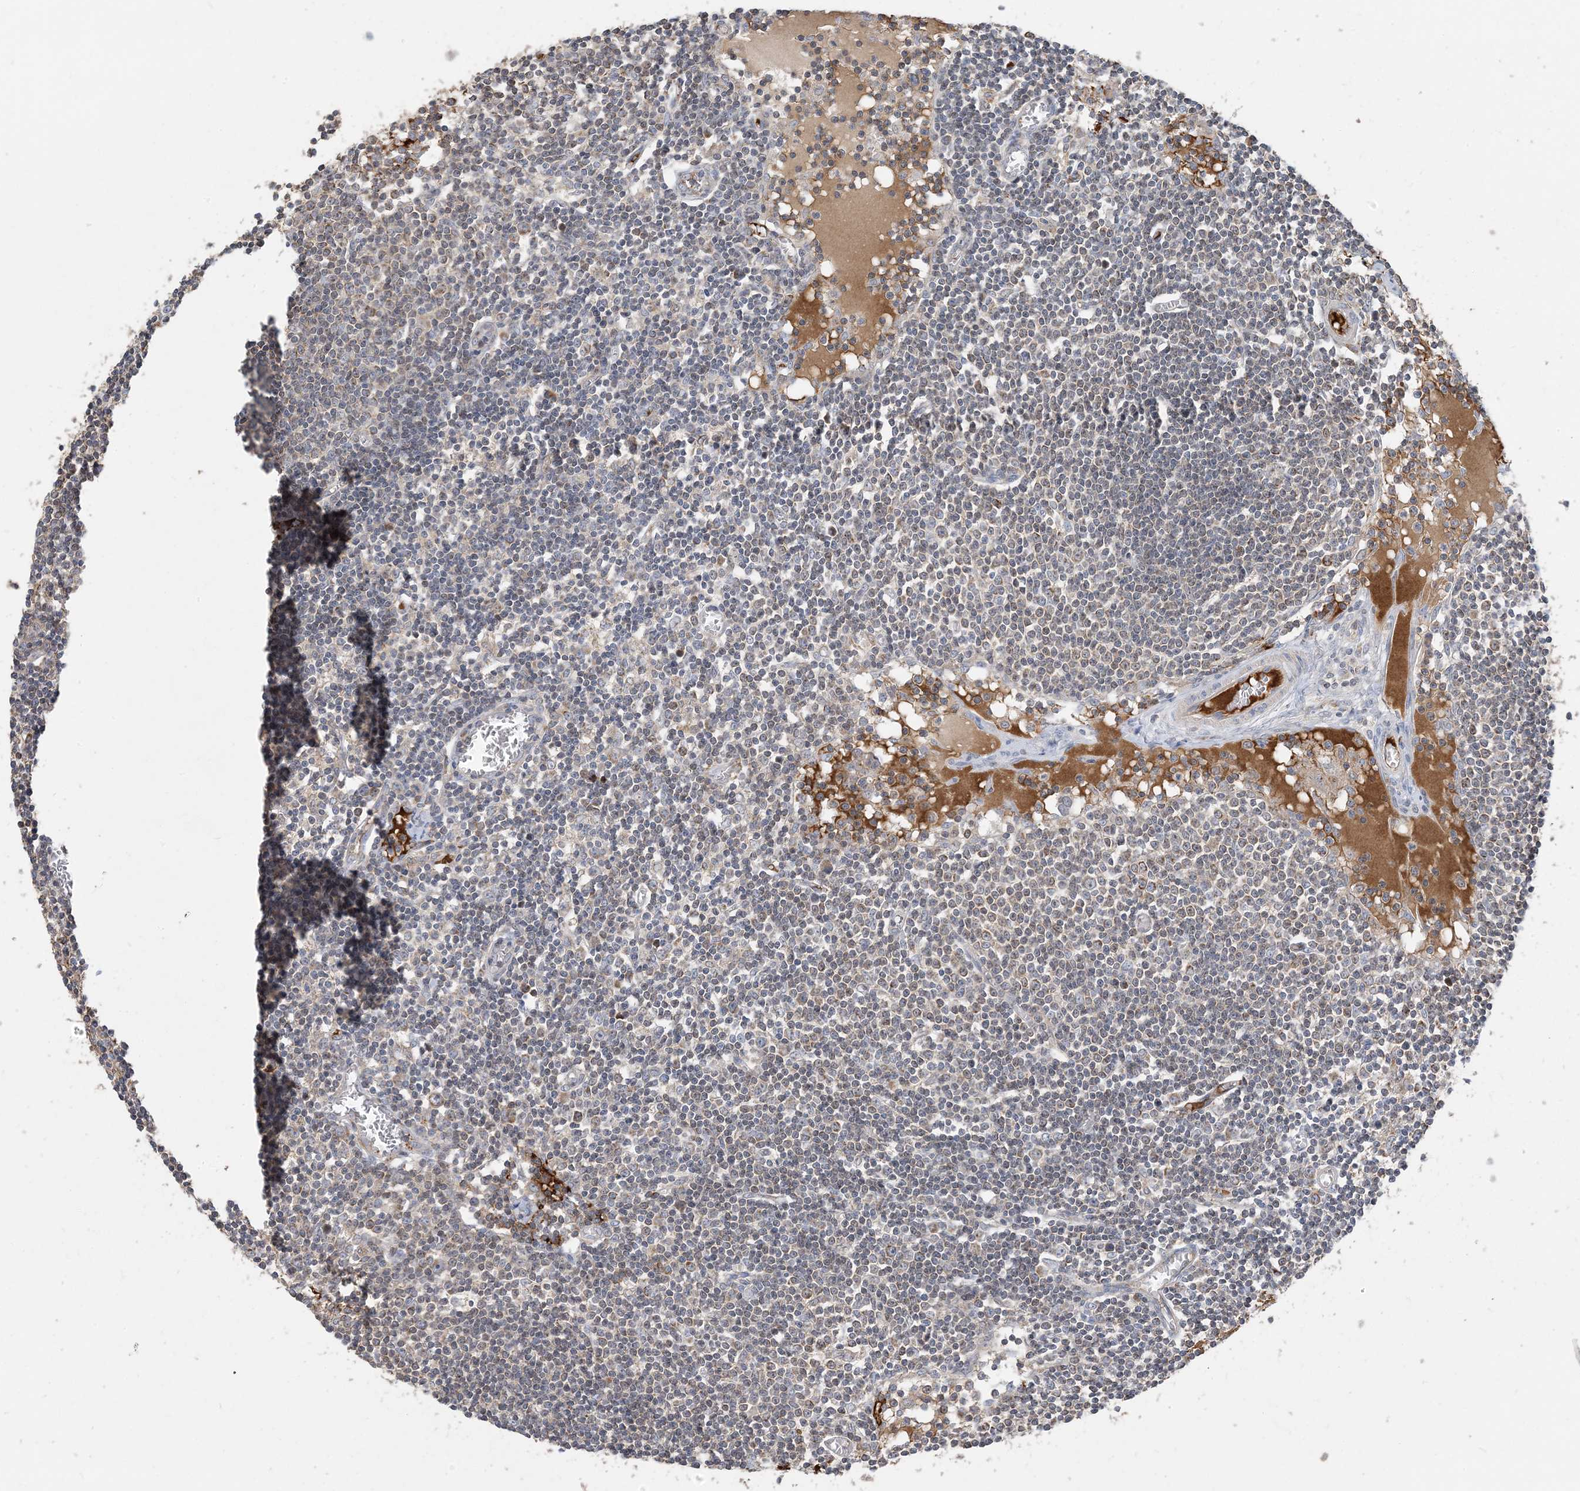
{"staining": {"intensity": "moderate", "quantity": "<25%", "location": "cytoplasmic/membranous"}, "tissue": "lymph node", "cell_type": "Non-germinal center cells", "image_type": "normal", "snomed": [{"axis": "morphology", "description": "Normal tissue, NOS"}, {"axis": "topography", "description": "Lymph node"}], "caption": "Immunohistochemical staining of benign human lymph node demonstrates <25% levels of moderate cytoplasmic/membranous protein positivity in approximately <25% of non-germinal center cells.", "gene": "ECHDC1", "patient": {"sex": "female", "age": 11}}